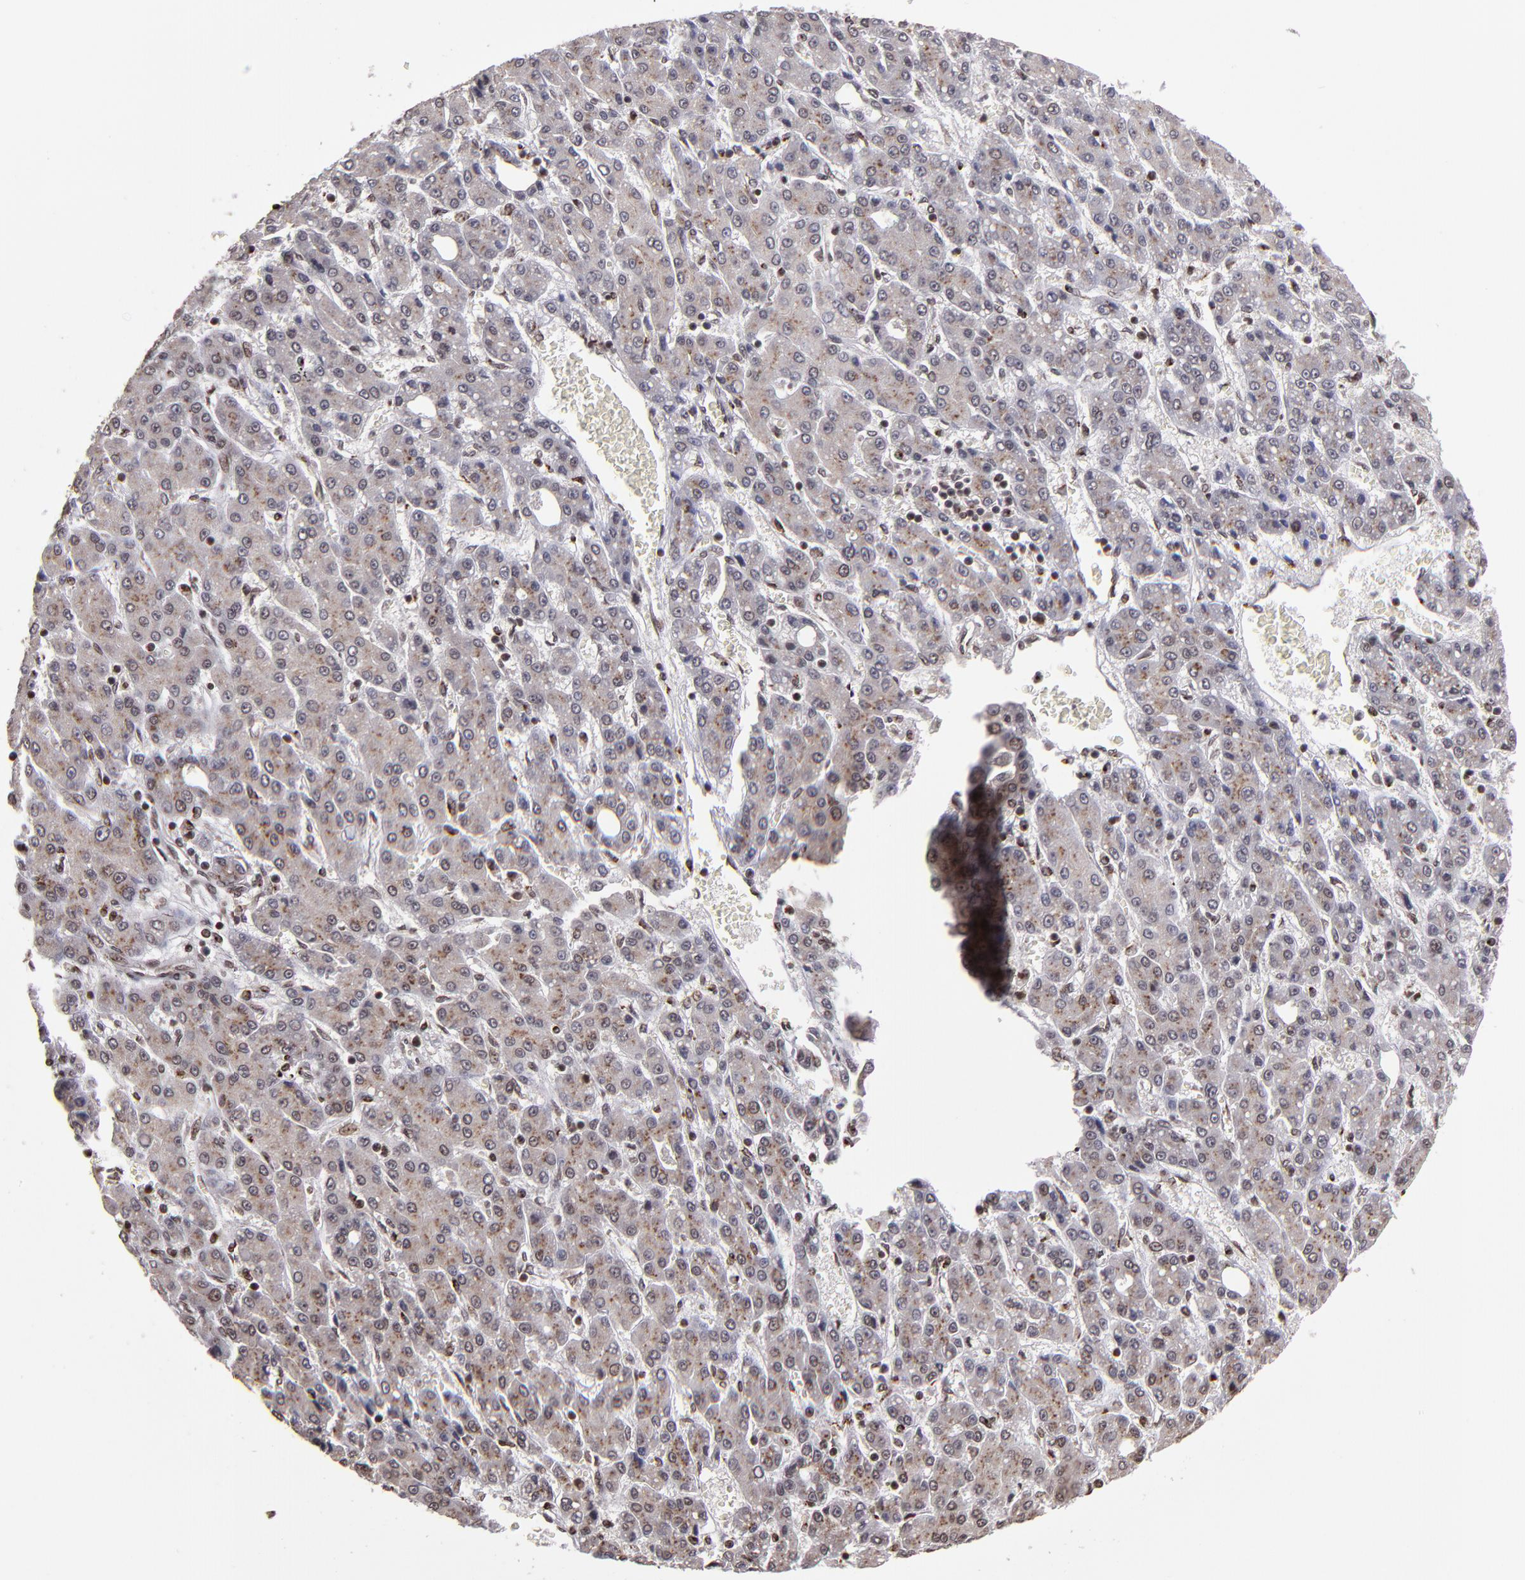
{"staining": {"intensity": "moderate", "quantity": ">75%", "location": "cytoplasmic/membranous,nuclear"}, "tissue": "liver cancer", "cell_type": "Tumor cells", "image_type": "cancer", "snomed": [{"axis": "morphology", "description": "Carcinoma, Hepatocellular, NOS"}, {"axis": "topography", "description": "Liver"}], "caption": "Immunohistochemistry (IHC) staining of liver cancer, which displays medium levels of moderate cytoplasmic/membranous and nuclear staining in approximately >75% of tumor cells indicating moderate cytoplasmic/membranous and nuclear protein positivity. The staining was performed using DAB (brown) for protein detection and nuclei were counterstained in hematoxylin (blue).", "gene": "CSDC2", "patient": {"sex": "male", "age": 69}}